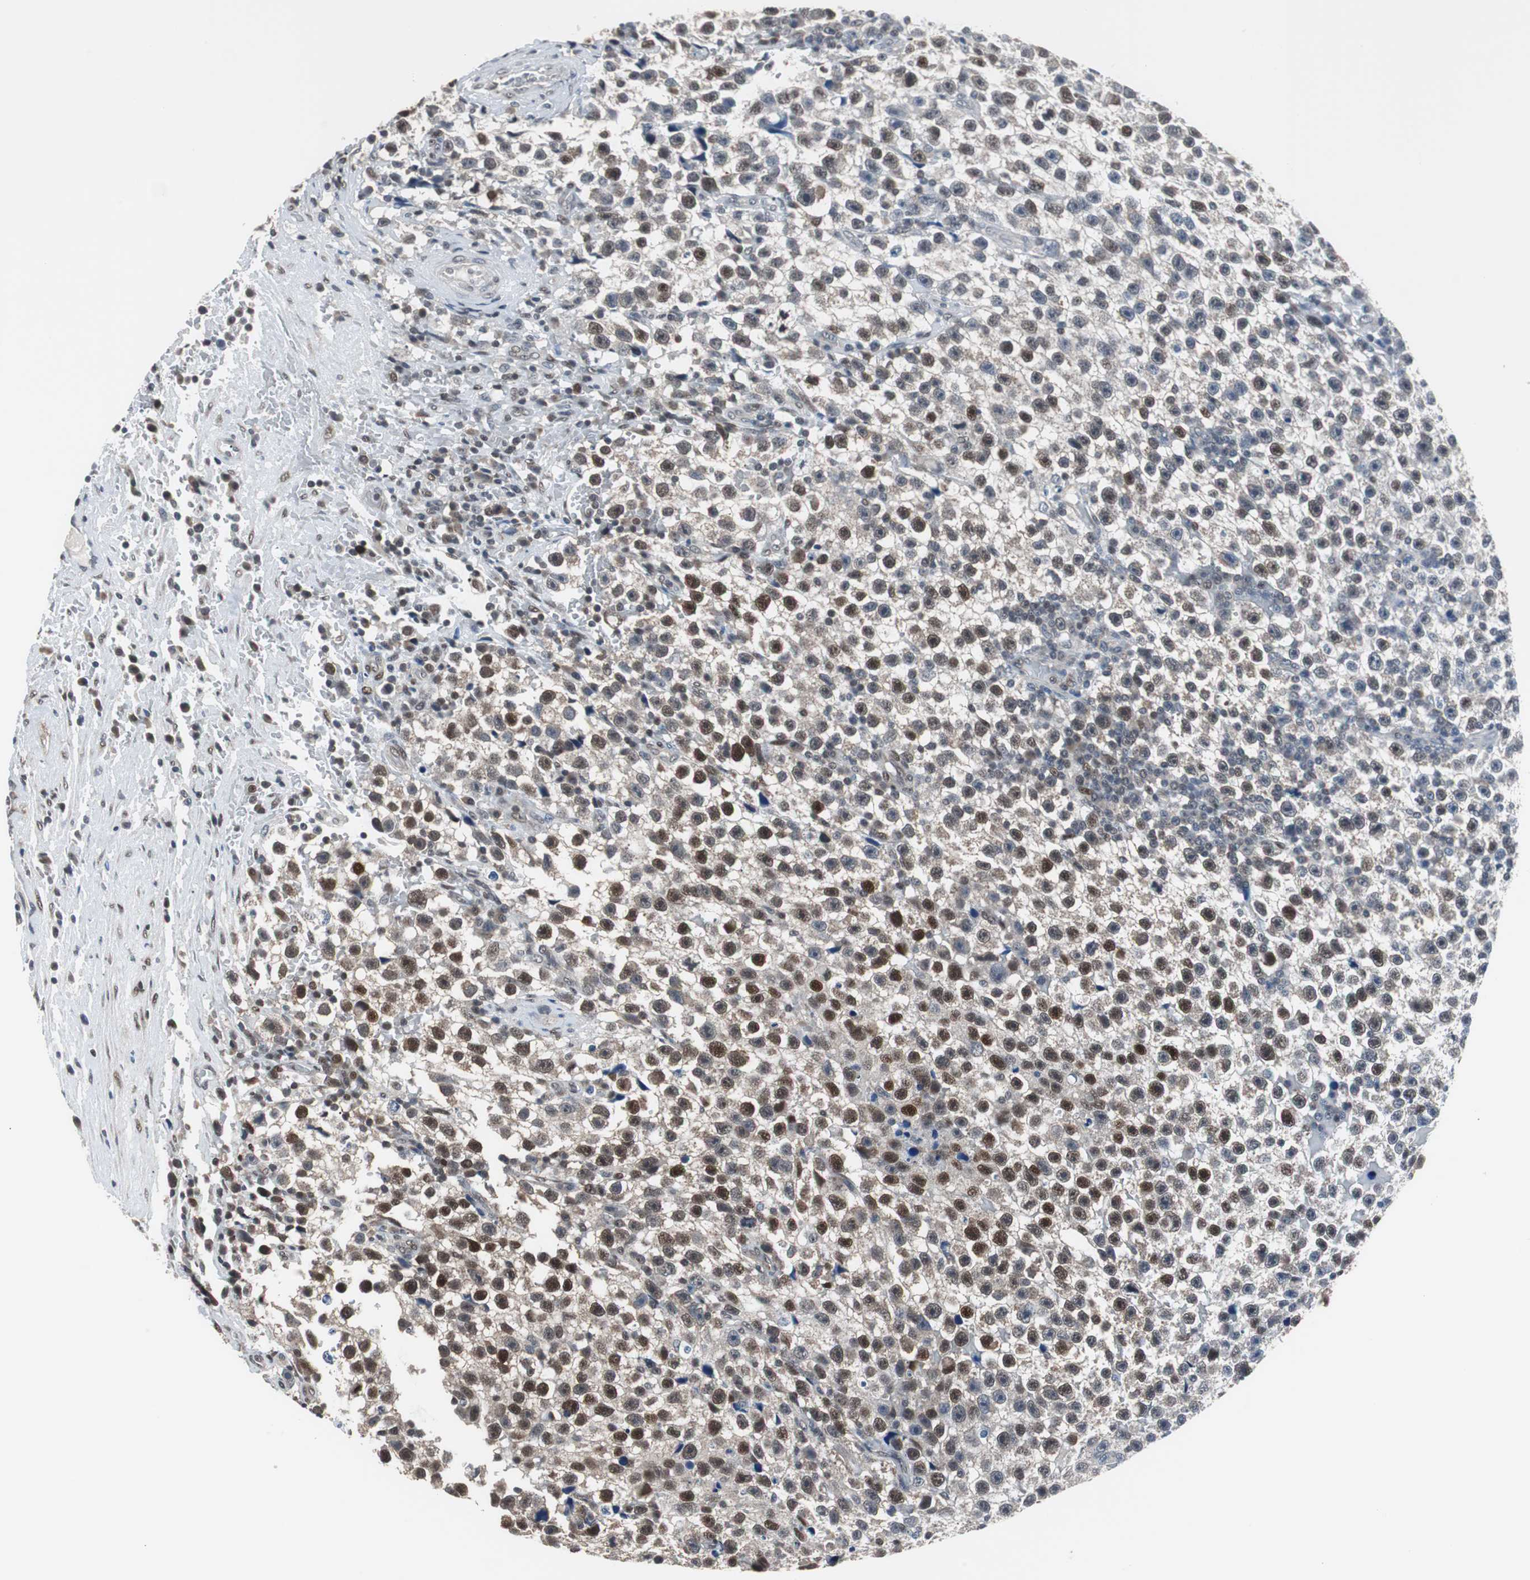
{"staining": {"intensity": "strong", "quantity": "25%-75%", "location": "nuclear"}, "tissue": "testis cancer", "cell_type": "Tumor cells", "image_type": "cancer", "snomed": [{"axis": "morphology", "description": "Seminoma, NOS"}, {"axis": "topography", "description": "Testis"}], "caption": "Immunohistochemistry of human seminoma (testis) demonstrates high levels of strong nuclear staining in approximately 25%-75% of tumor cells. The staining is performed using DAB (3,3'-diaminobenzidine) brown chromogen to label protein expression. The nuclei are counter-stained blue using hematoxylin.", "gene": "ZHX2", "patient": {"sex": "male", "age": 33}}